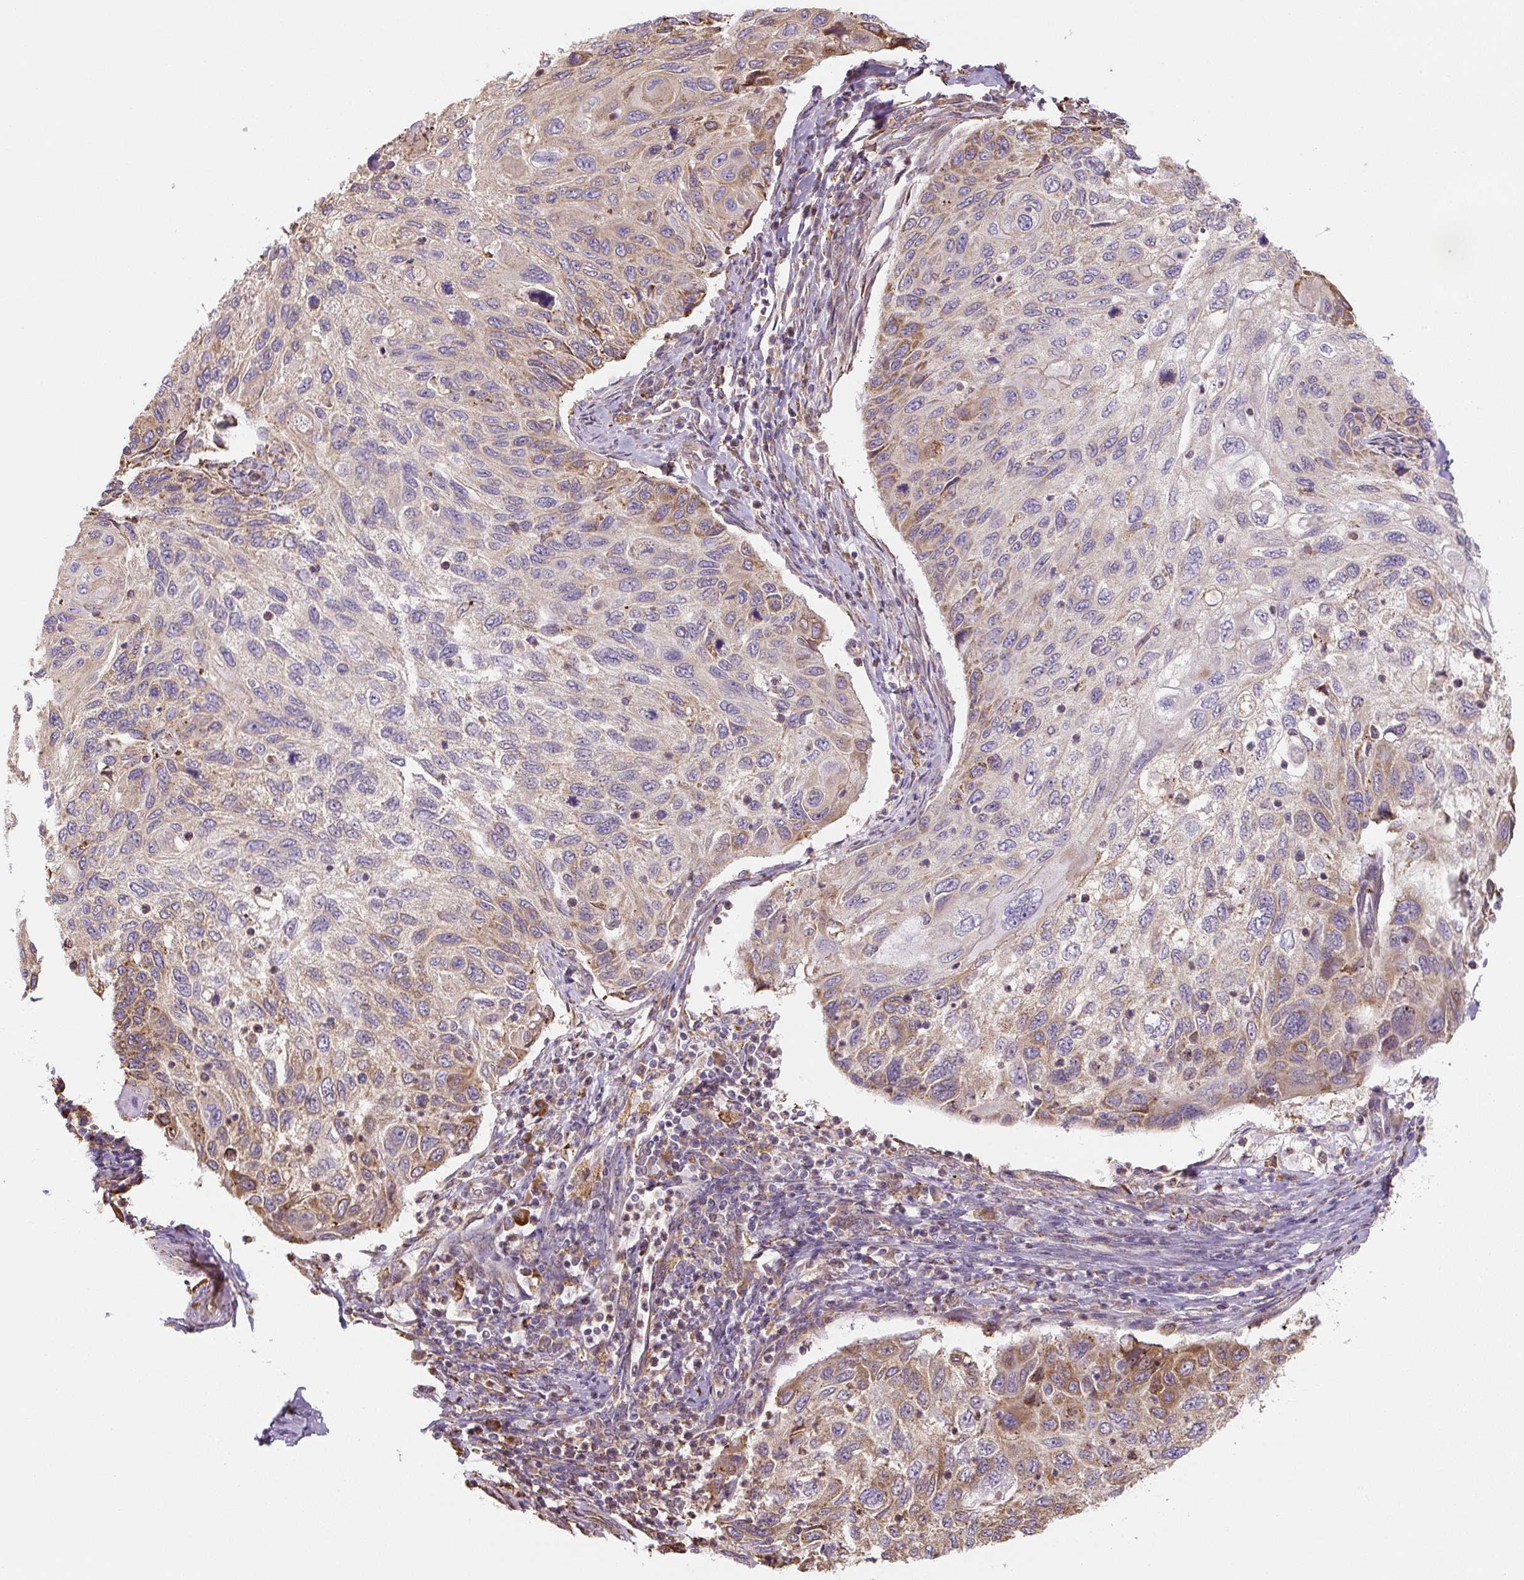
{"staining": {"intensity": "weak", "quantity": "<25%", "location": "cytoplasmic/membranous"}, "tissue": "cervical cancer", "cell_type": "Tumor cells", "image_type": "cancer", "snomed": [{"axis": "morphology", "description": "Squamous cell carcinoma, NOS"}, {"axis": "topography", "description": "Cervix"}], "caption": "This is an immunohistochemistry micrograph of cervical squamous cell carcinoma. There is no staining in tumor cells.", "gene": "RASA1", "patient": {"sex": "female", "age": 70}}